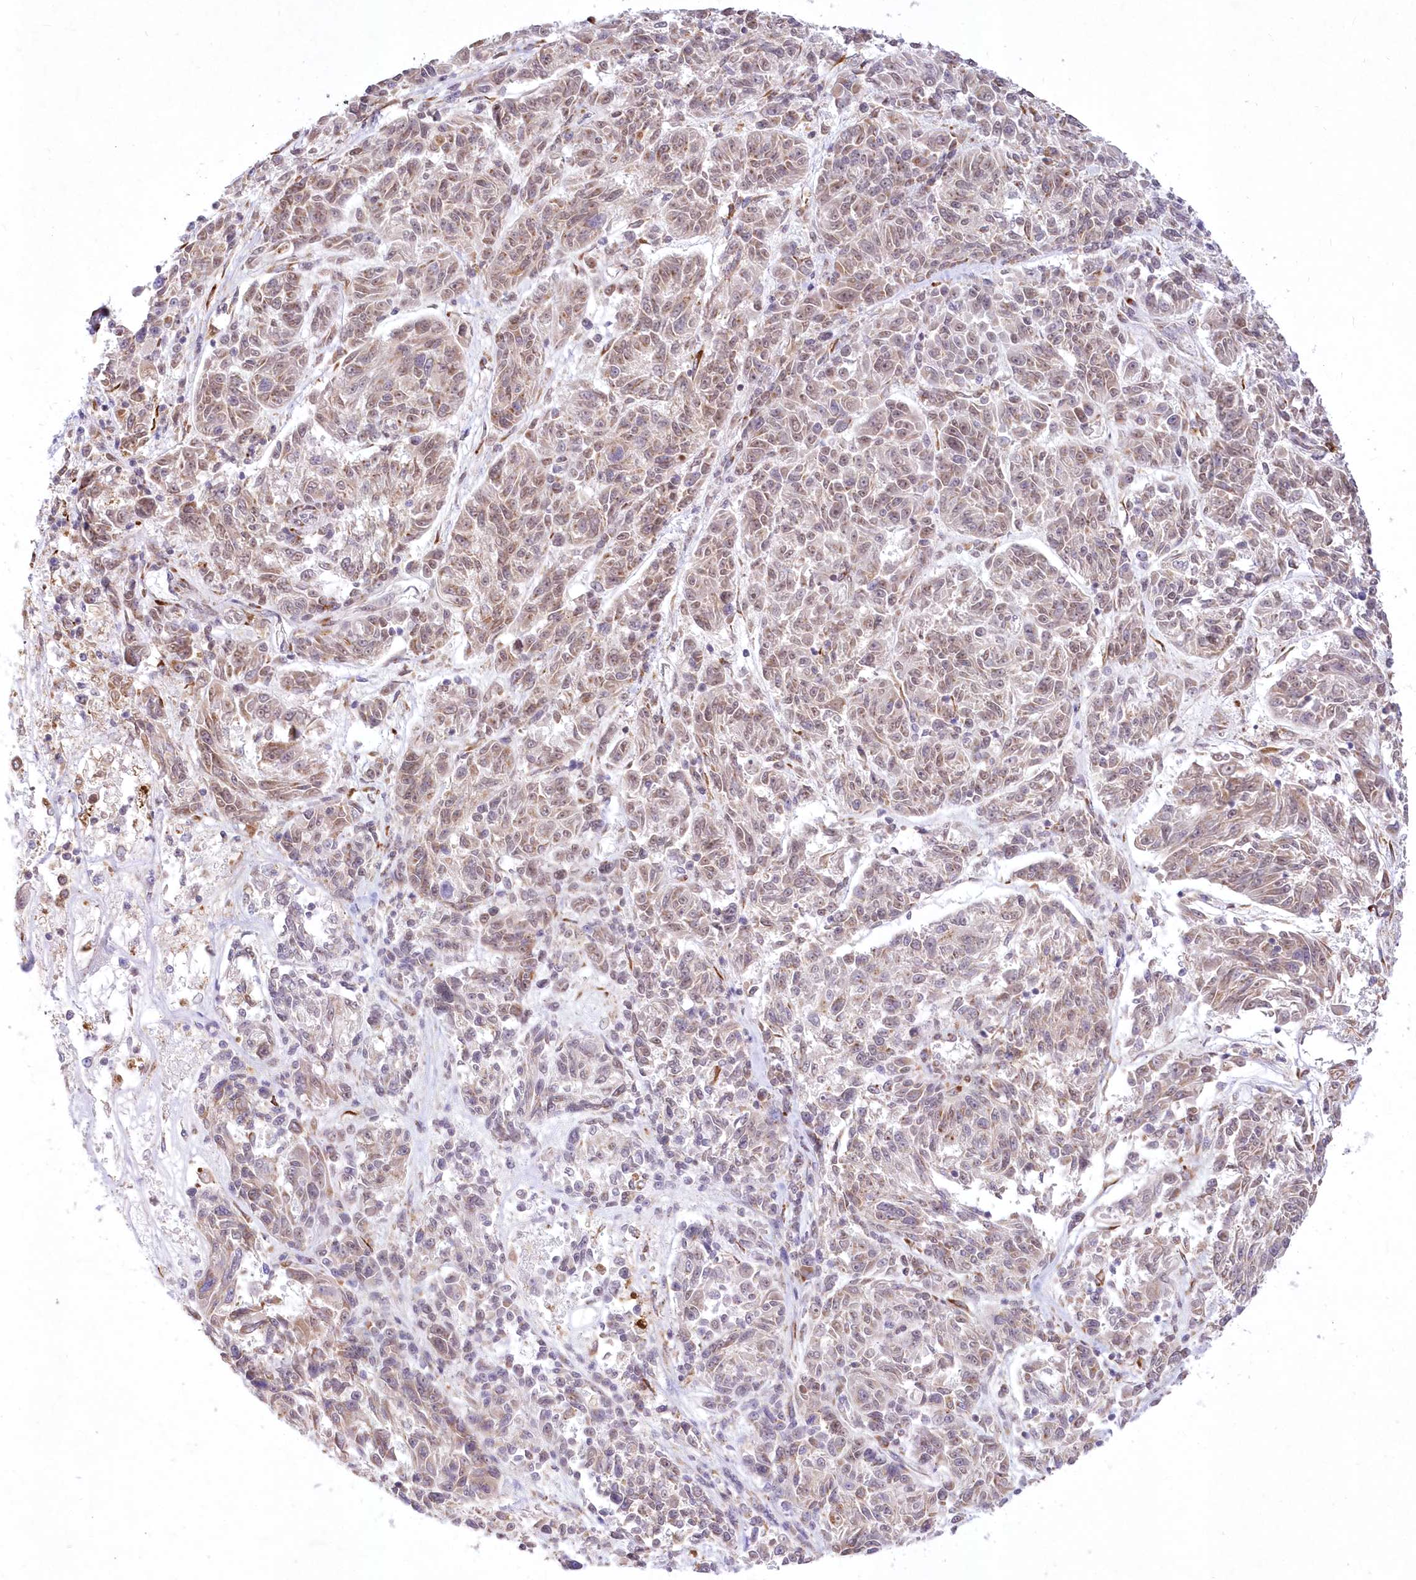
{"staining": {"intensity": "weak", "quantity": "<25%", "location": "nuclear"}, "tissue": "melanoma", "cell_type": "Tumor cells", "image_type": "cancer", "snomed": [{"axis": "morphology", "description": "Malignant melanoma, NOS"}, {"axis": "topography", "description": "Skin"}], "caption": "This is an immunohistochemistry histopathology image of melanoma. There is no expression in tumor cells.", "gene": "LDB1", "patient": {"sex": "male", "age": 53}}